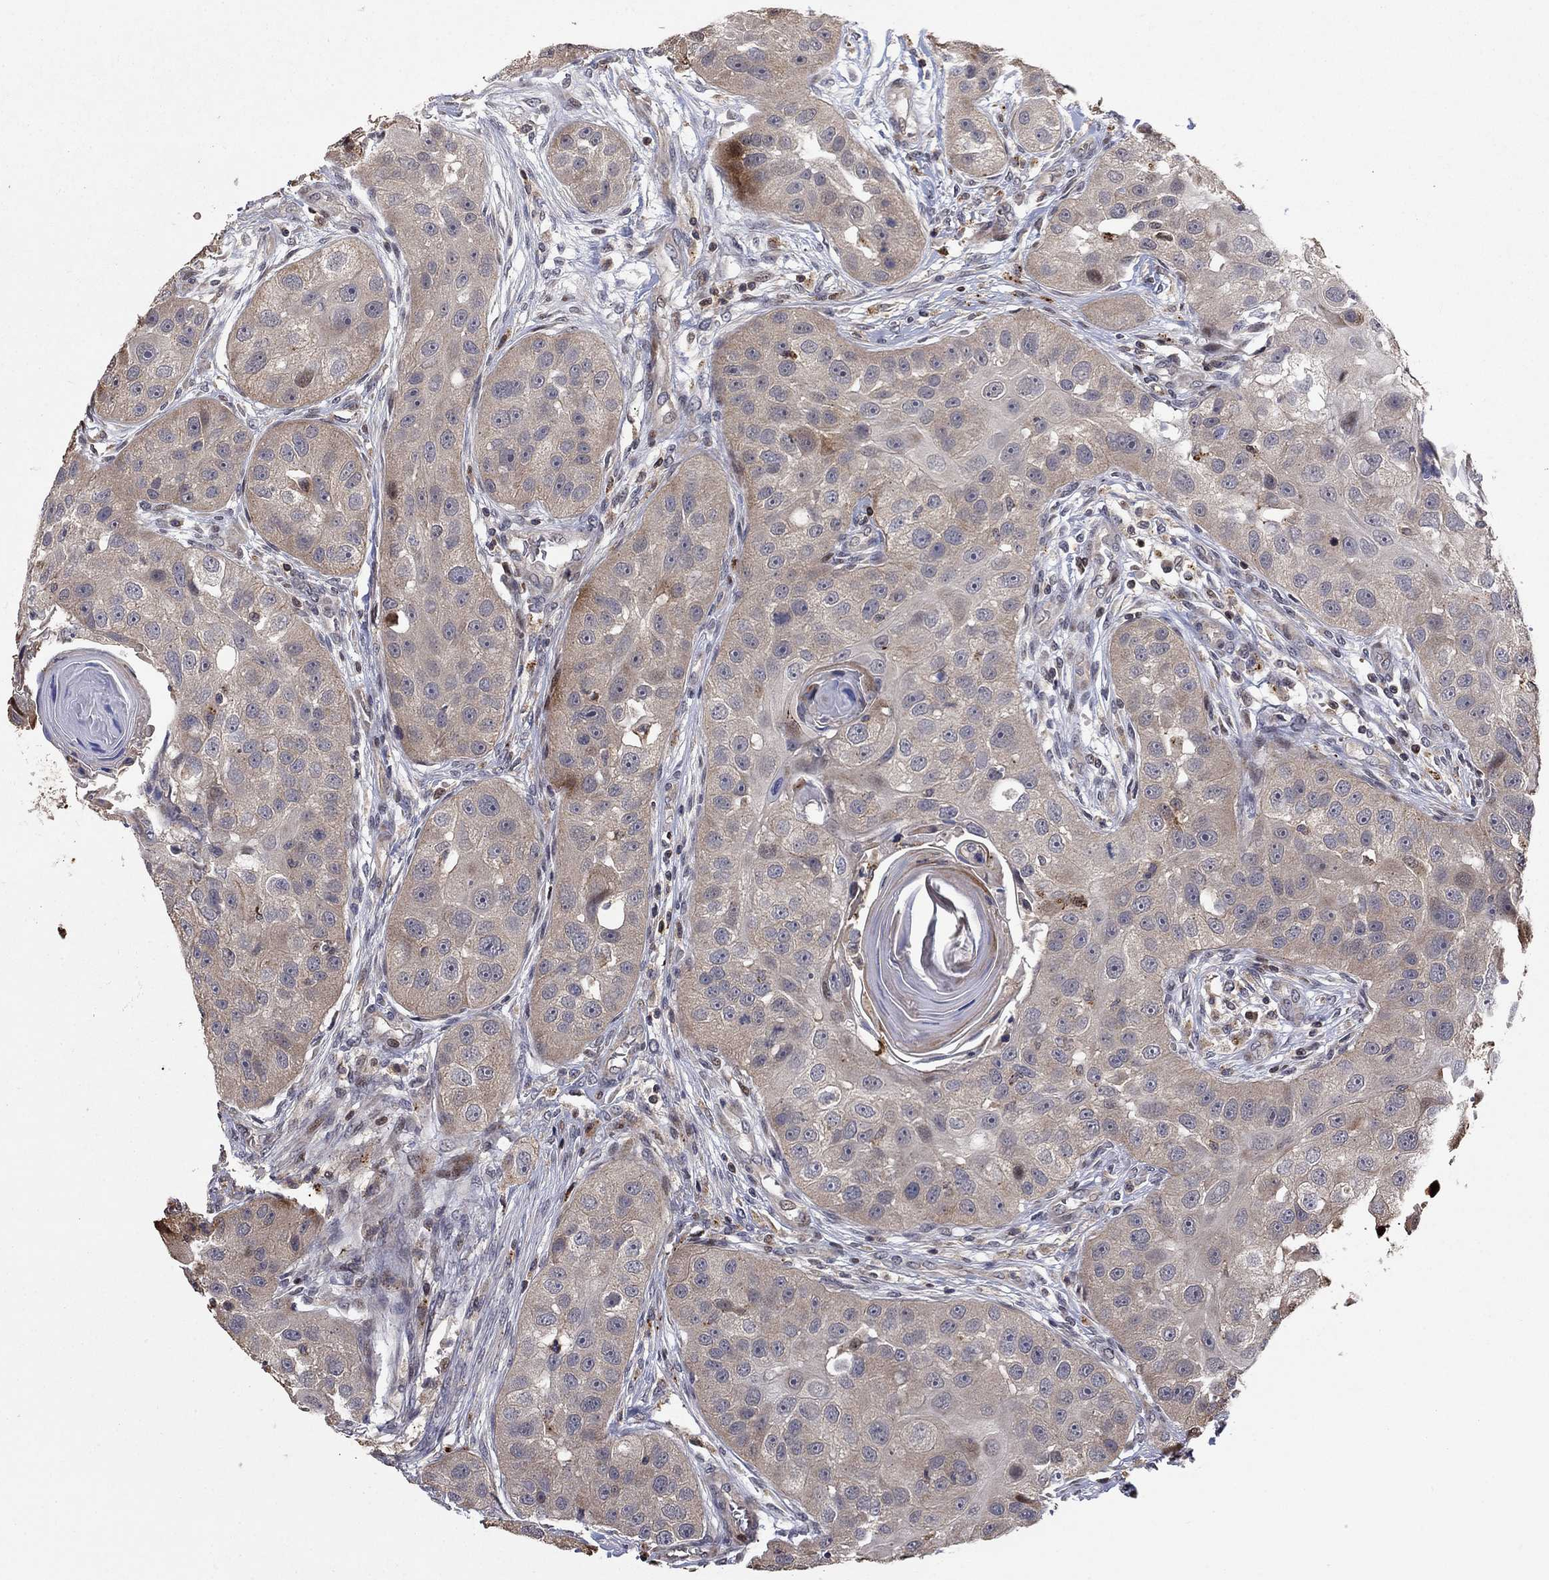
{"staining": {"intensity": "weak", "quantity": "25%-75%", "location": "cytoplasmic/membranous"}, "tissue": "head and neck cancer", "cell_type": "Tumor cells", "image_type": "cancer", "snomed": [{"axis": "morphology", "description": "Normal tissue, NOS"}, {"axis": "morphology", "description": "Squamous cell carcinoma, NOS"}, {"axis": "topography", "description": "Skeletal muscle"}, {"axis": "topography", "description": "Head-Neck"}], "caption": "Head and neck squamous cell carcinoma stained with a brown dye shows weak cytoplasmic/membranous positive positivity in approximately 25%-75% of tumor cells.", "gene": "LPCAT4", "patient": {"sex": "male", "age": 51}}